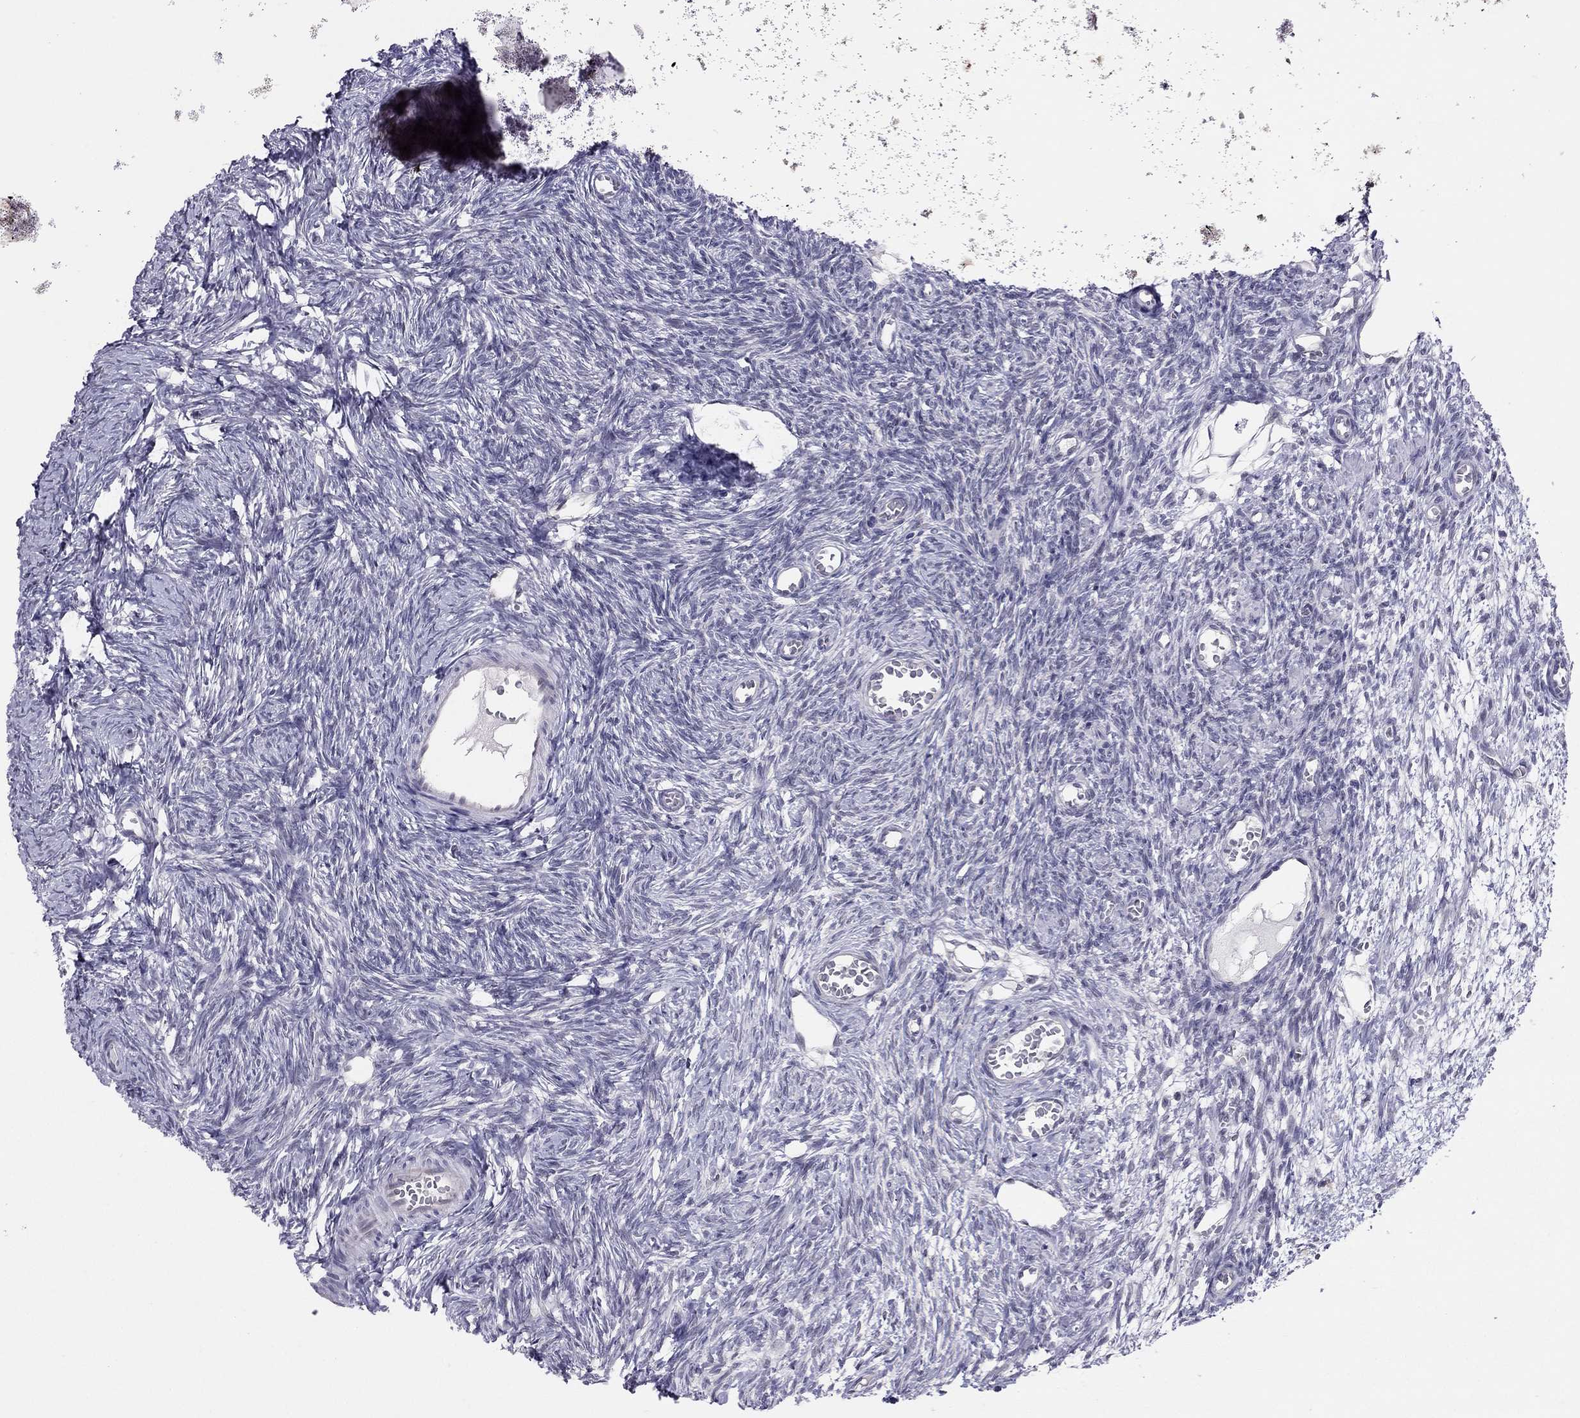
{"staining": {"intensity": "negative", "quantity": "none", "location": "none"}, "tissue": "ovary", "cell_type": "Ovarian stroma cells", "image_type": "normal", "snomed": [{"axis": "morphology", "description": "Normal tissue, NOS"}, {"axis": "topography", "description": "Ovary"}], "caption": "Immunohistochemical staining of unremarkable human ovary shows no significant expression in ovarian stroma cells.", "gene": "HSF2BP", "patient": {"sex": "female", "age": 27}}